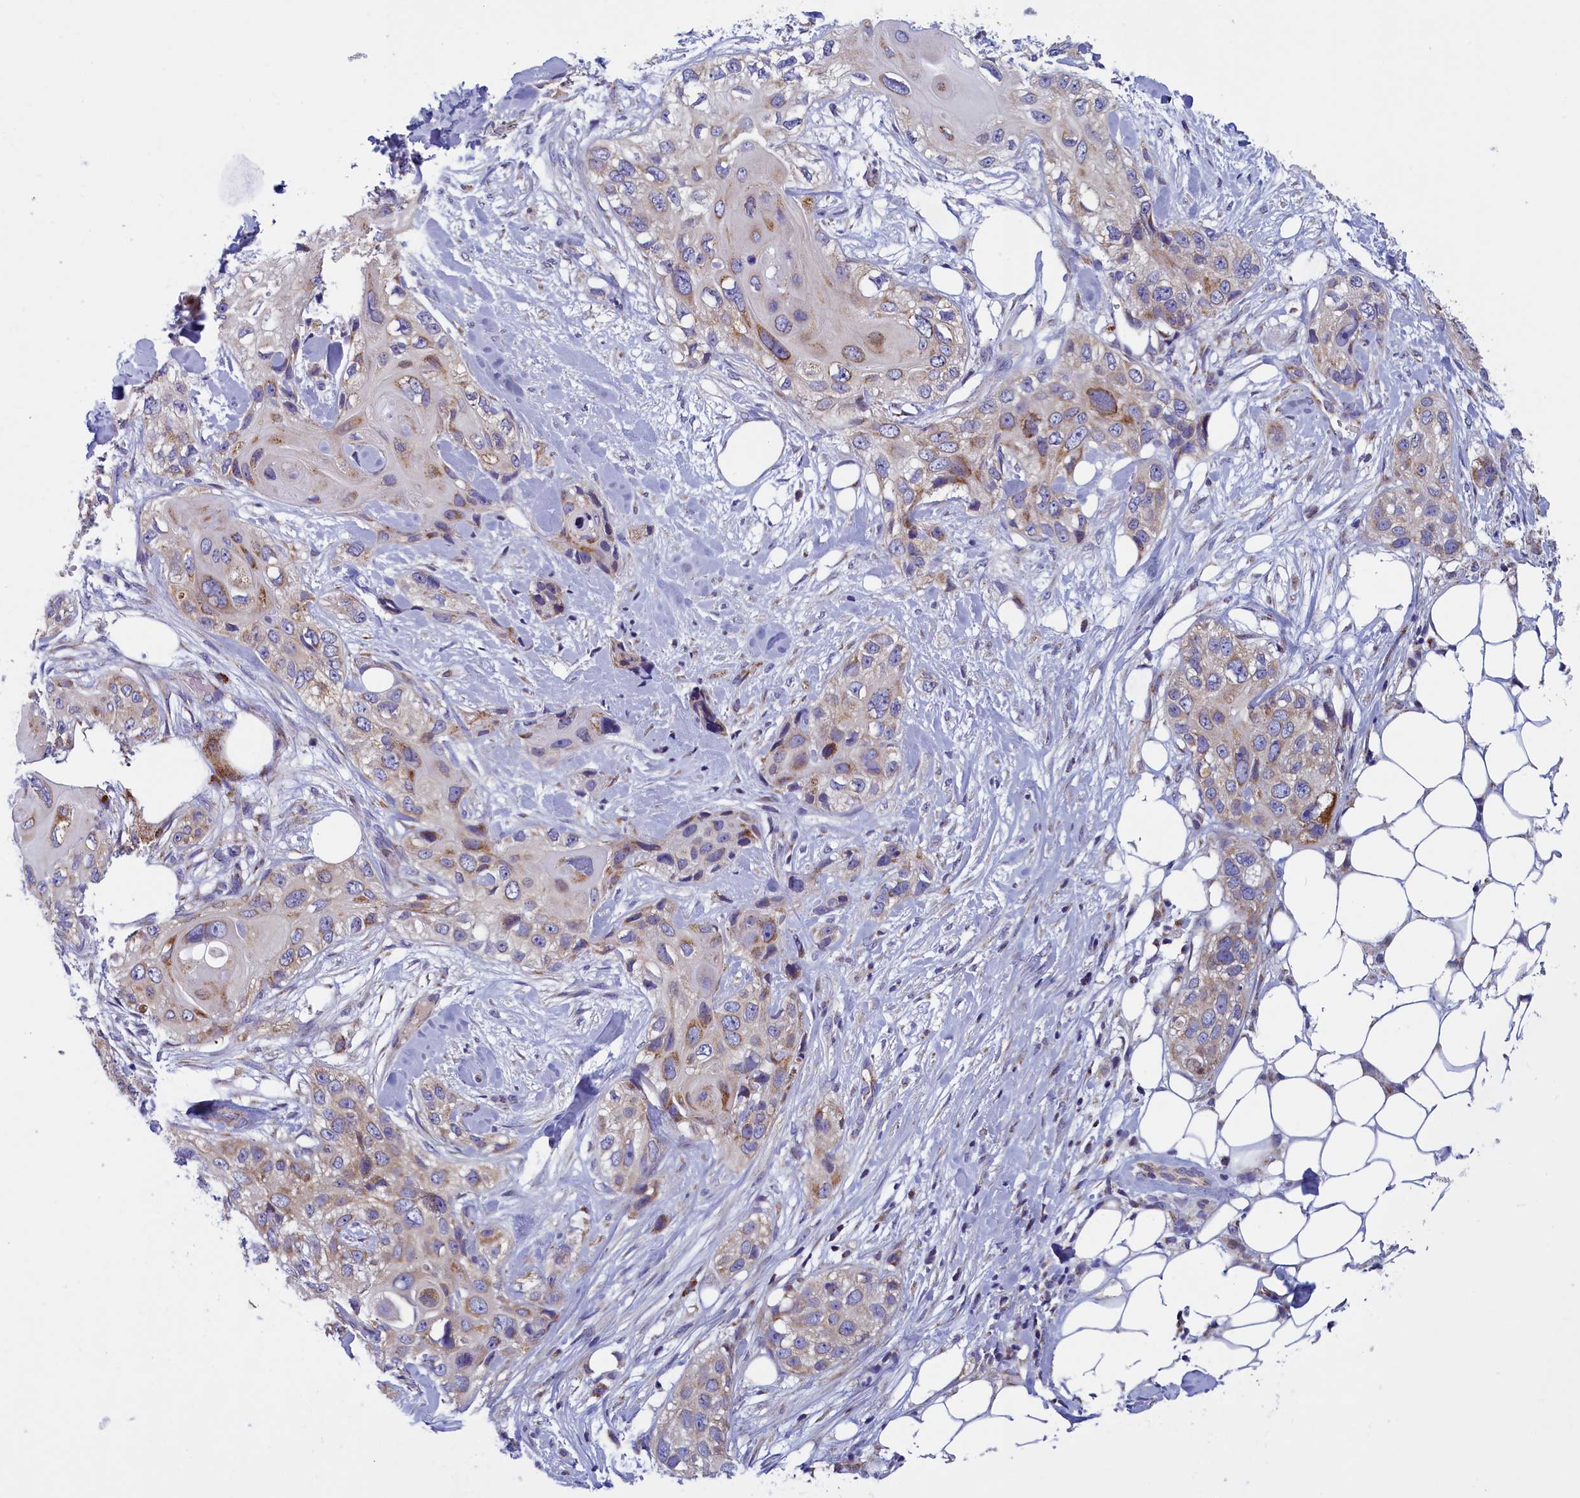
{"staining": {"intensity": "moderate", "quantity": "<25%", "location": "cytoplasmic/membranous"}, "tissue": "skin cancer", "cell_type": "Tumor cells", "image_type": "cancer", "snomed": [{"axis": "morphology", "description": "Normal tissue, NOS"}, {"axis": "morphology", "description": "Squamous cell carcinoma, NOS"}, {"axis": "topography", "description": "Skin"}], "caption": "Immunohistochemical staining of skin squamous cell carcinoma displays moderate cytoplasmic/membranous protein staining in about <25% of tumor cells. (DAB (3,3'-diaminobenzidine) = brown stain, brightfield microscopy at high magnification).", "gene": "IFT122", "patient": {"sex": "male", "age": 72}}